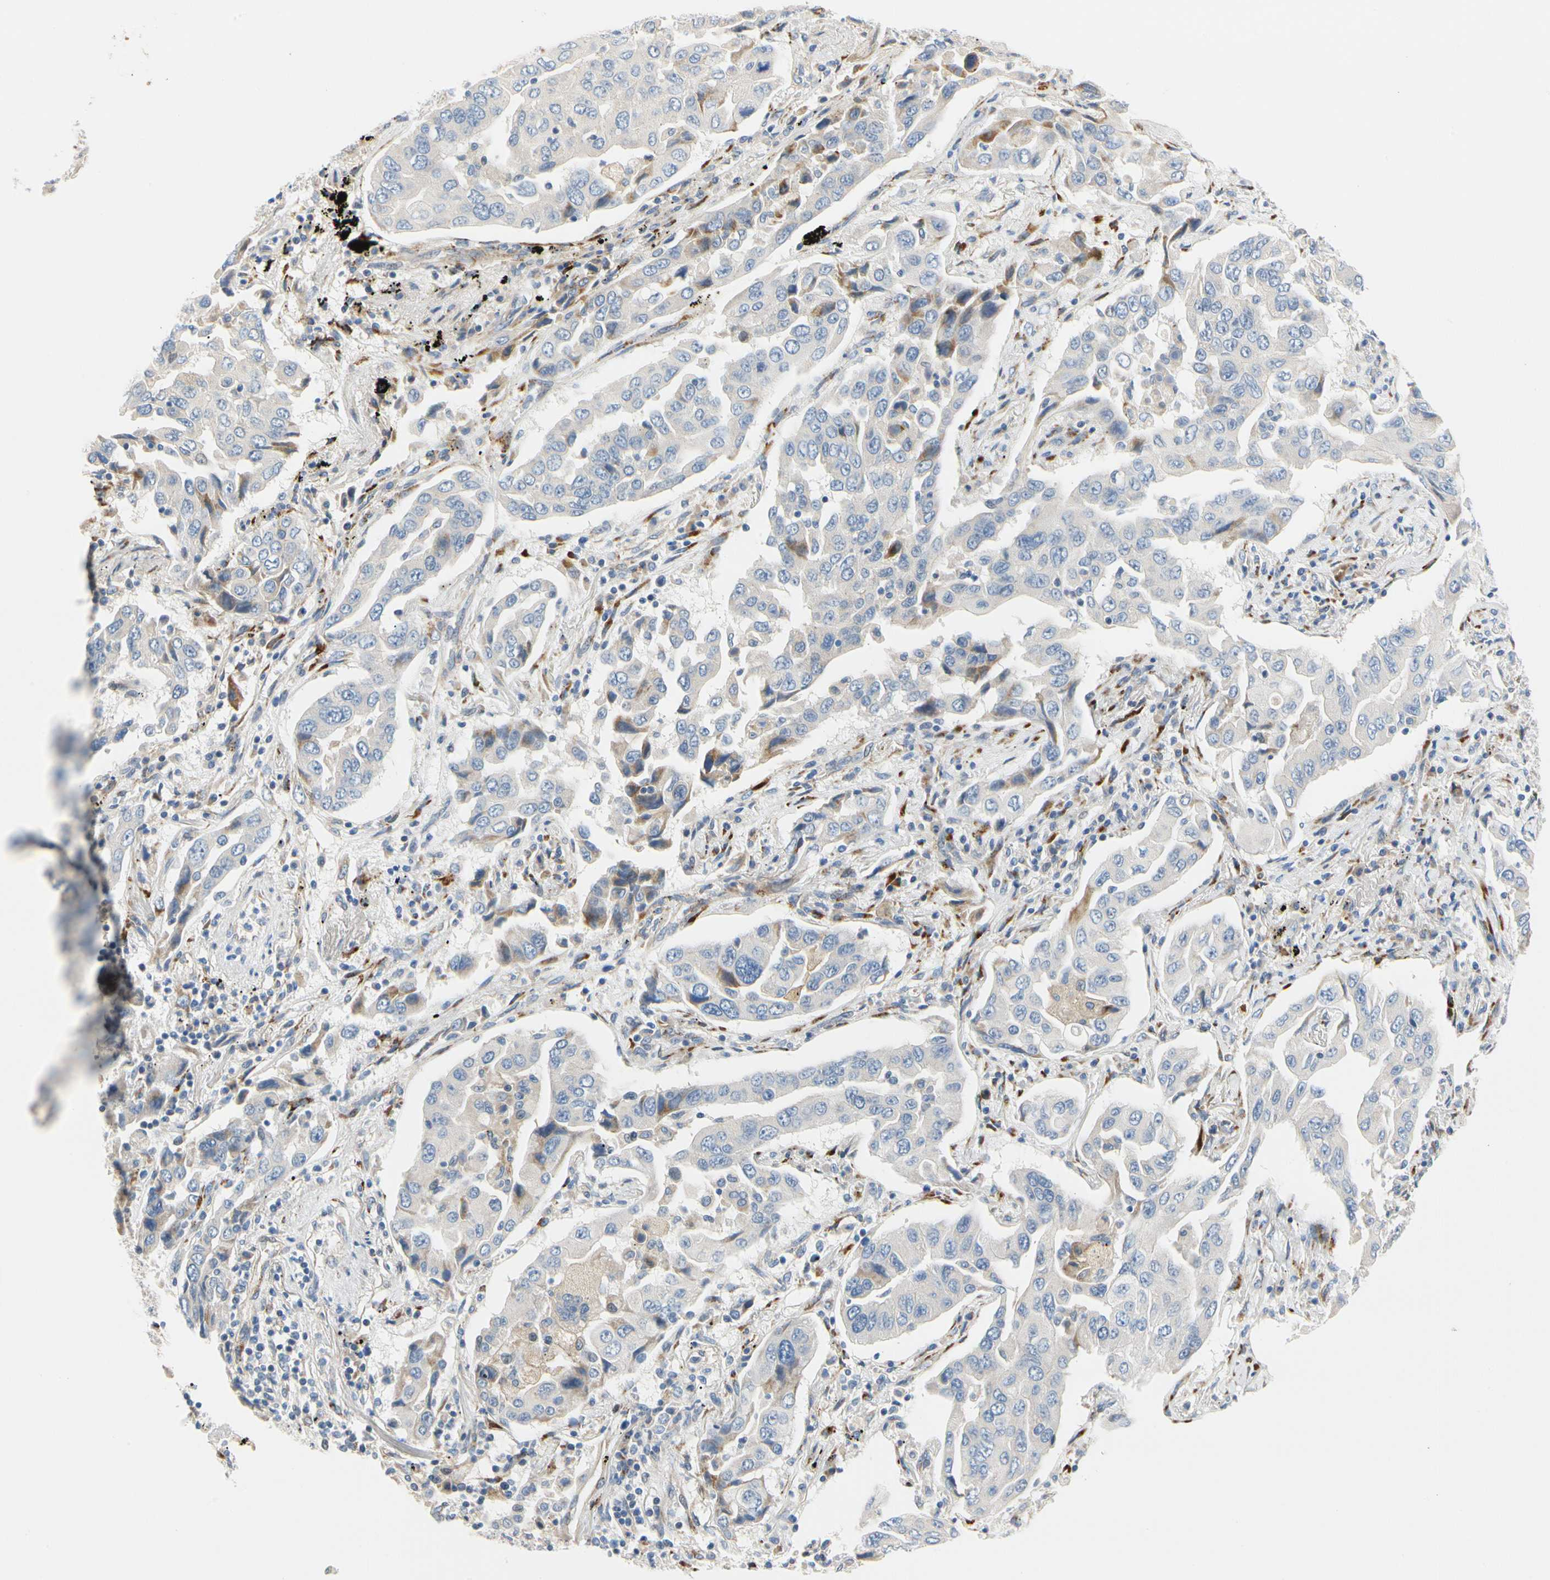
{"staining": {"intensity": "weak", "quantity": "<25%", "location": "cytoplasmic/membranous"}, "tissue": "lung cancer", "cell_type": "Tumor cells", "image_type": "cancer", "snomed": [{"axis": "morphology", "description": "Adenocarcinoma, NOS"}, {"axis": "topography", "description": "Lung"}], "caption": "Tumor cells show no significant protein staining in lung cancer (adenocarcinoma).", "gene": "ZNF236", "patient": {"sex": "female", "age": 65}}